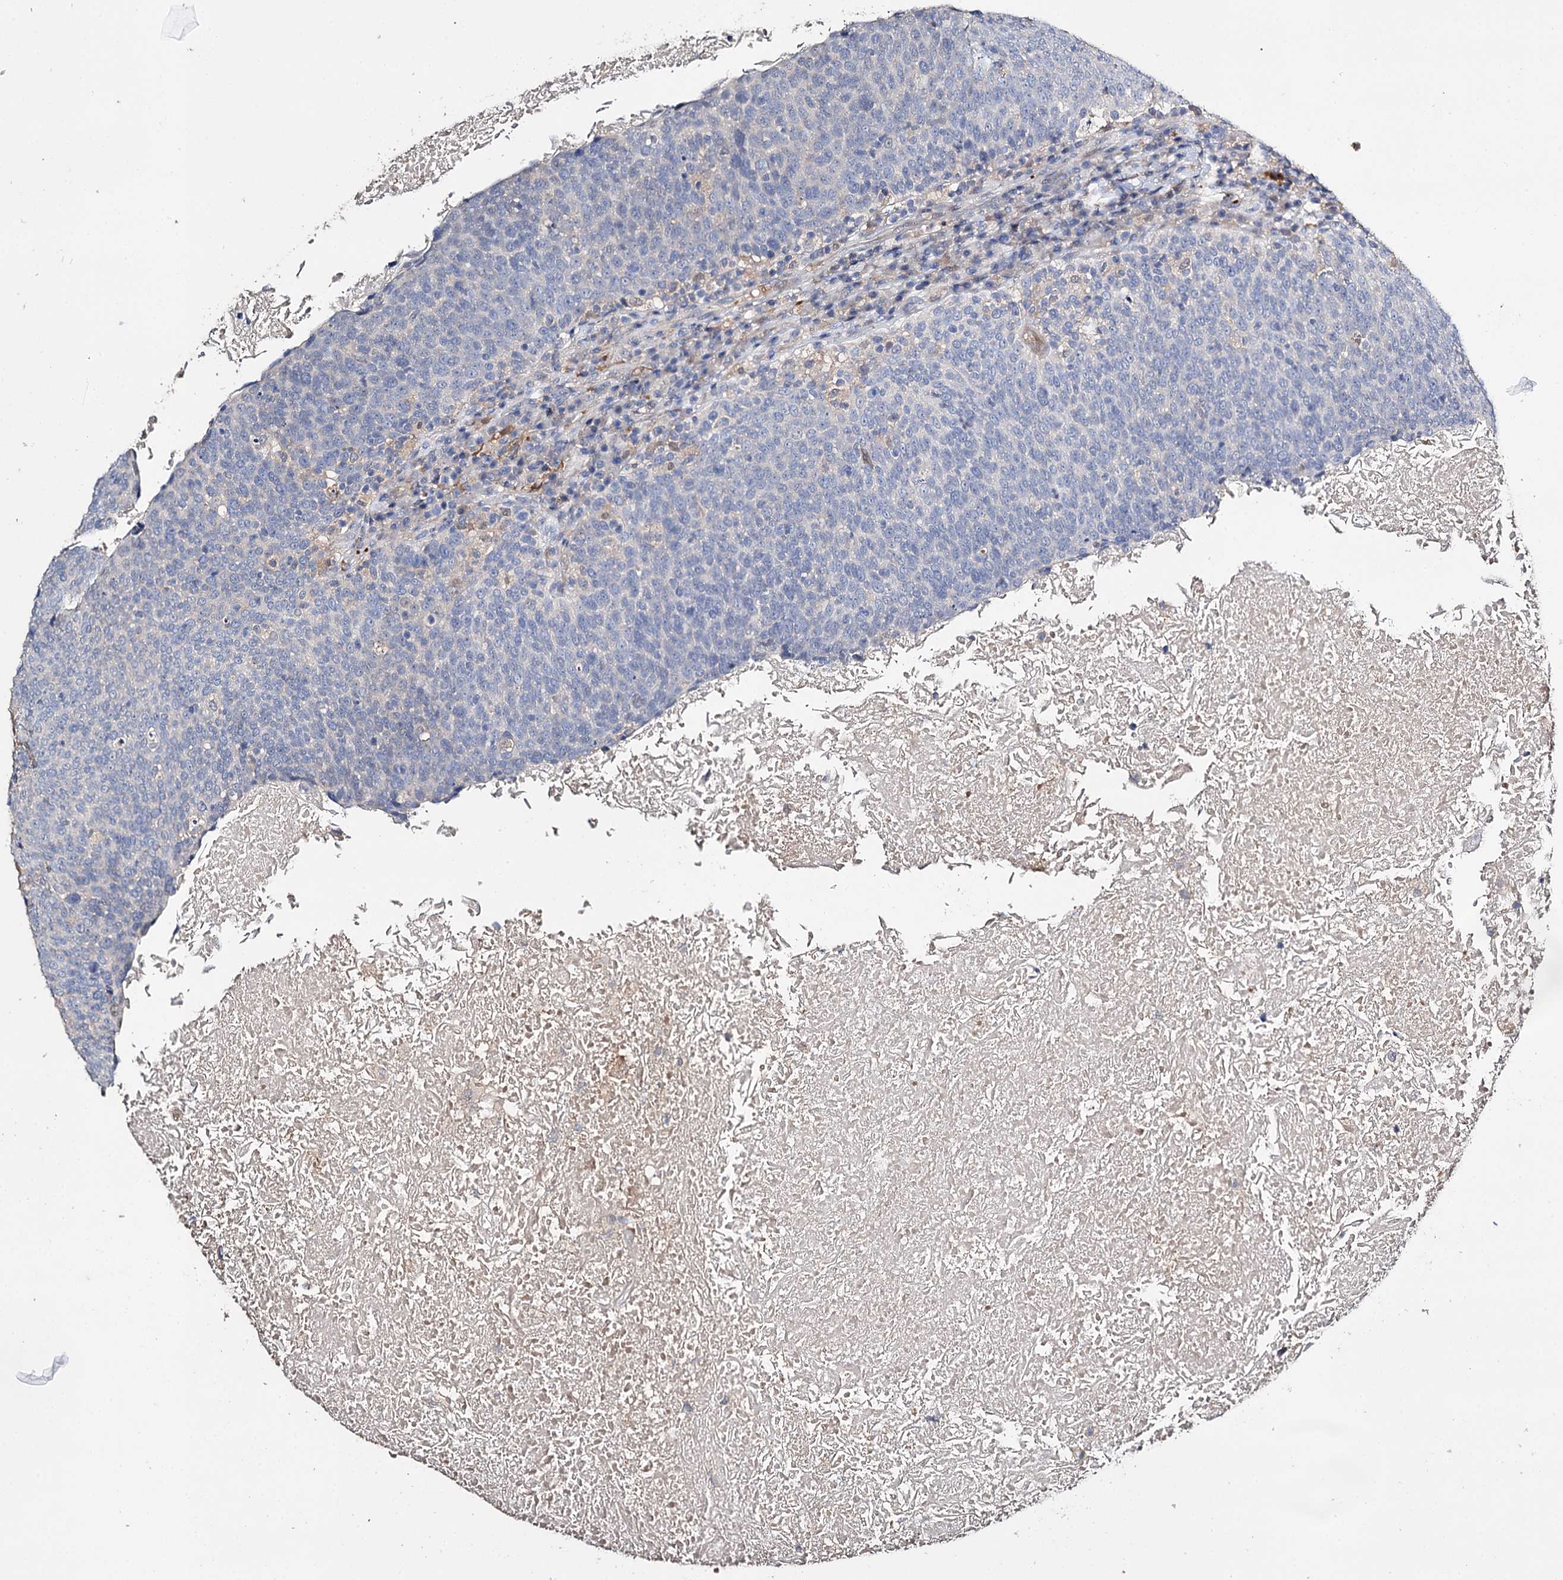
{"staining": {"intensity": "negative", "quantity": "none", "location": "none"}, "tissue": "head and neck cancer", "cell_type": "Tumor cells", "image_type": "cancer", "snomed": [{"axis": "morphology", "description": "Squamous cell carcinoma, NOS"}, {"axis": "morphology", "description": "Squamous cell carcinoma, metastatic, NOS"}, {"axis": "topography", "description": "Lymph node"}, {"axis": "topography", "description": "Head-Neck"}], "caption": "Immunohistochemistry (IHC) of human head and neck cancer (metastatic squamous cell carcinoma) exhibits no expression in tumor cells.", "gene": "DNAH6", "patient": {"sex": "male", "age": 62}}